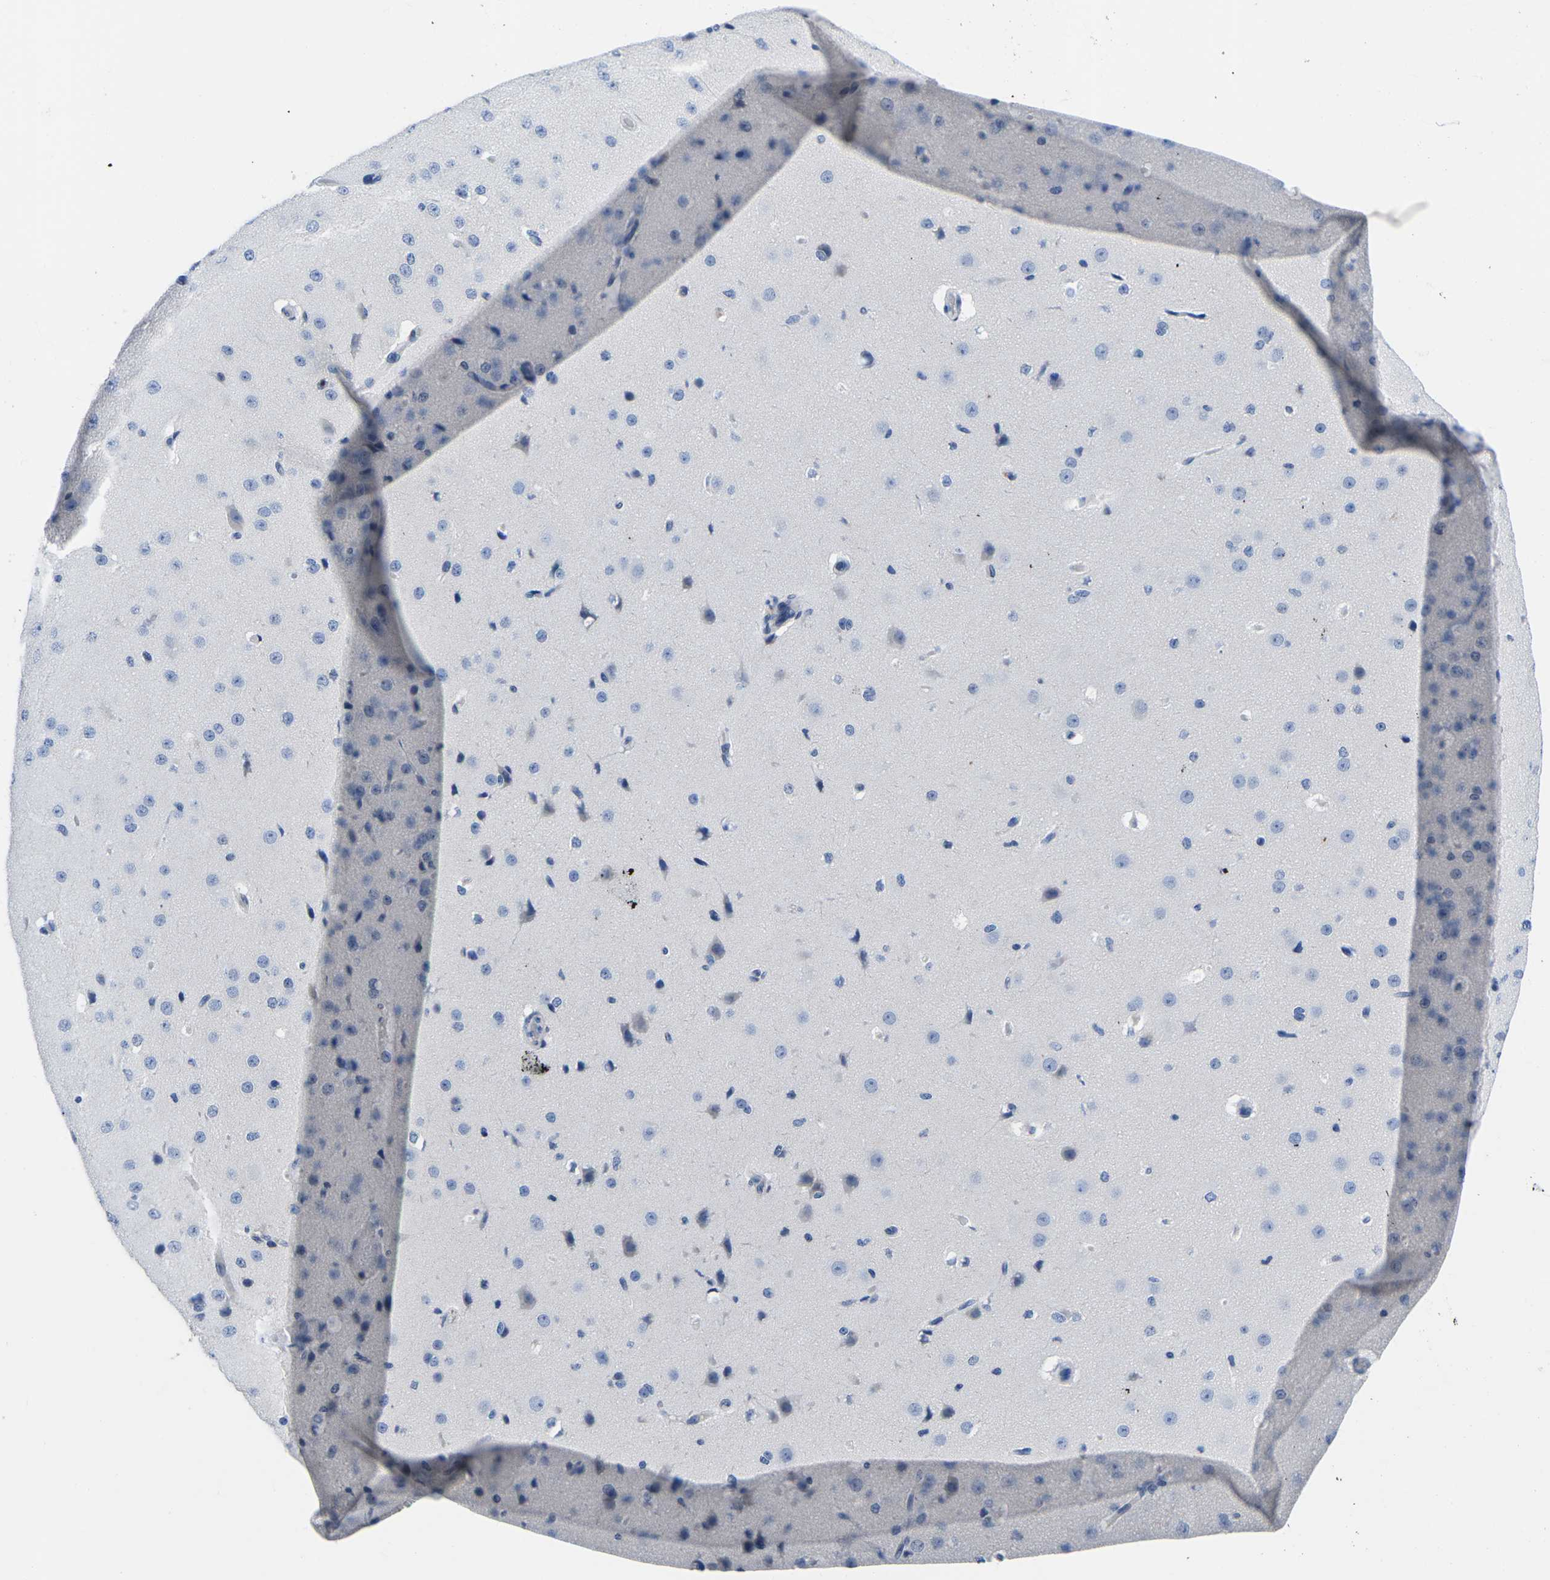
{"staining": {"intensity": "negative", "quantity": "none", "location": "none"}, "tissue": "cerebral cortex", "cell_type": "Endothelial cells", "image_type": "normal", "snomed": [{"axis": "morphology", "description": "Normal tissue, NOS"}, {"axis": "morphology", "description": "Developmental malformation"}, {"axis": "topography", "description": "Cerebral cortex"}], "caption": "Immunohistochemical staining of benign human cerebral cortex shows no significant staining in endothelial cells. (DAB (3,3'-diaminobenzidine) immunohistochemistry (IHC), high magnification).", "gene": "CTSW", "patient": {"sex": "female", "age": 30}}